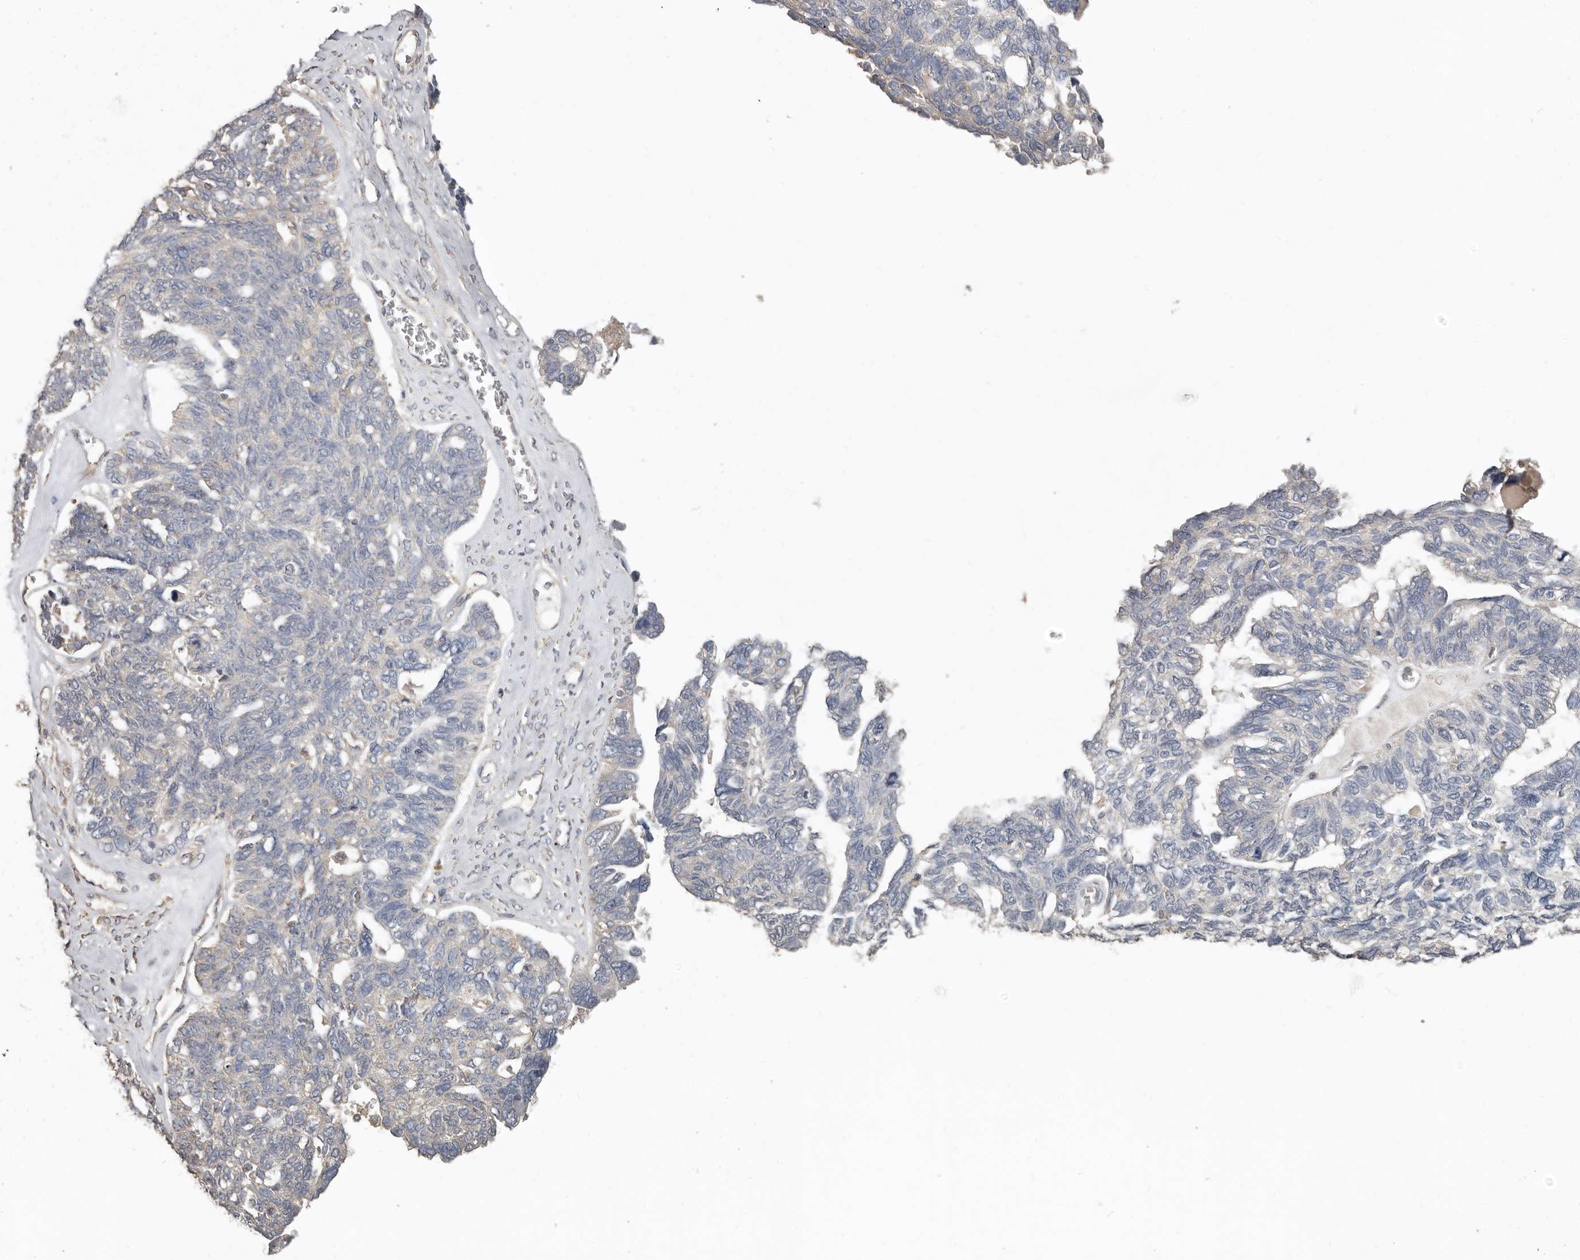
{"staining": {"intensity": "negative", "quantity": "none", "location": "none"}, "tissue": "ovarian cancer", "cell_type": "Tumor cells", "image_type": "cancer", "snomed": [{"axis": "morphology", "description": "Cystadenocarcinoma, serous, NOS"}, {"axis": "topography", "description": "Ovary"}], "caption": "The micrograph reveals no staining of tumor cells in ovarian cancer (serous cystadenocarcinoma).", "gene": "FLCN", "patient": {"sex": "female", "age": 79}}